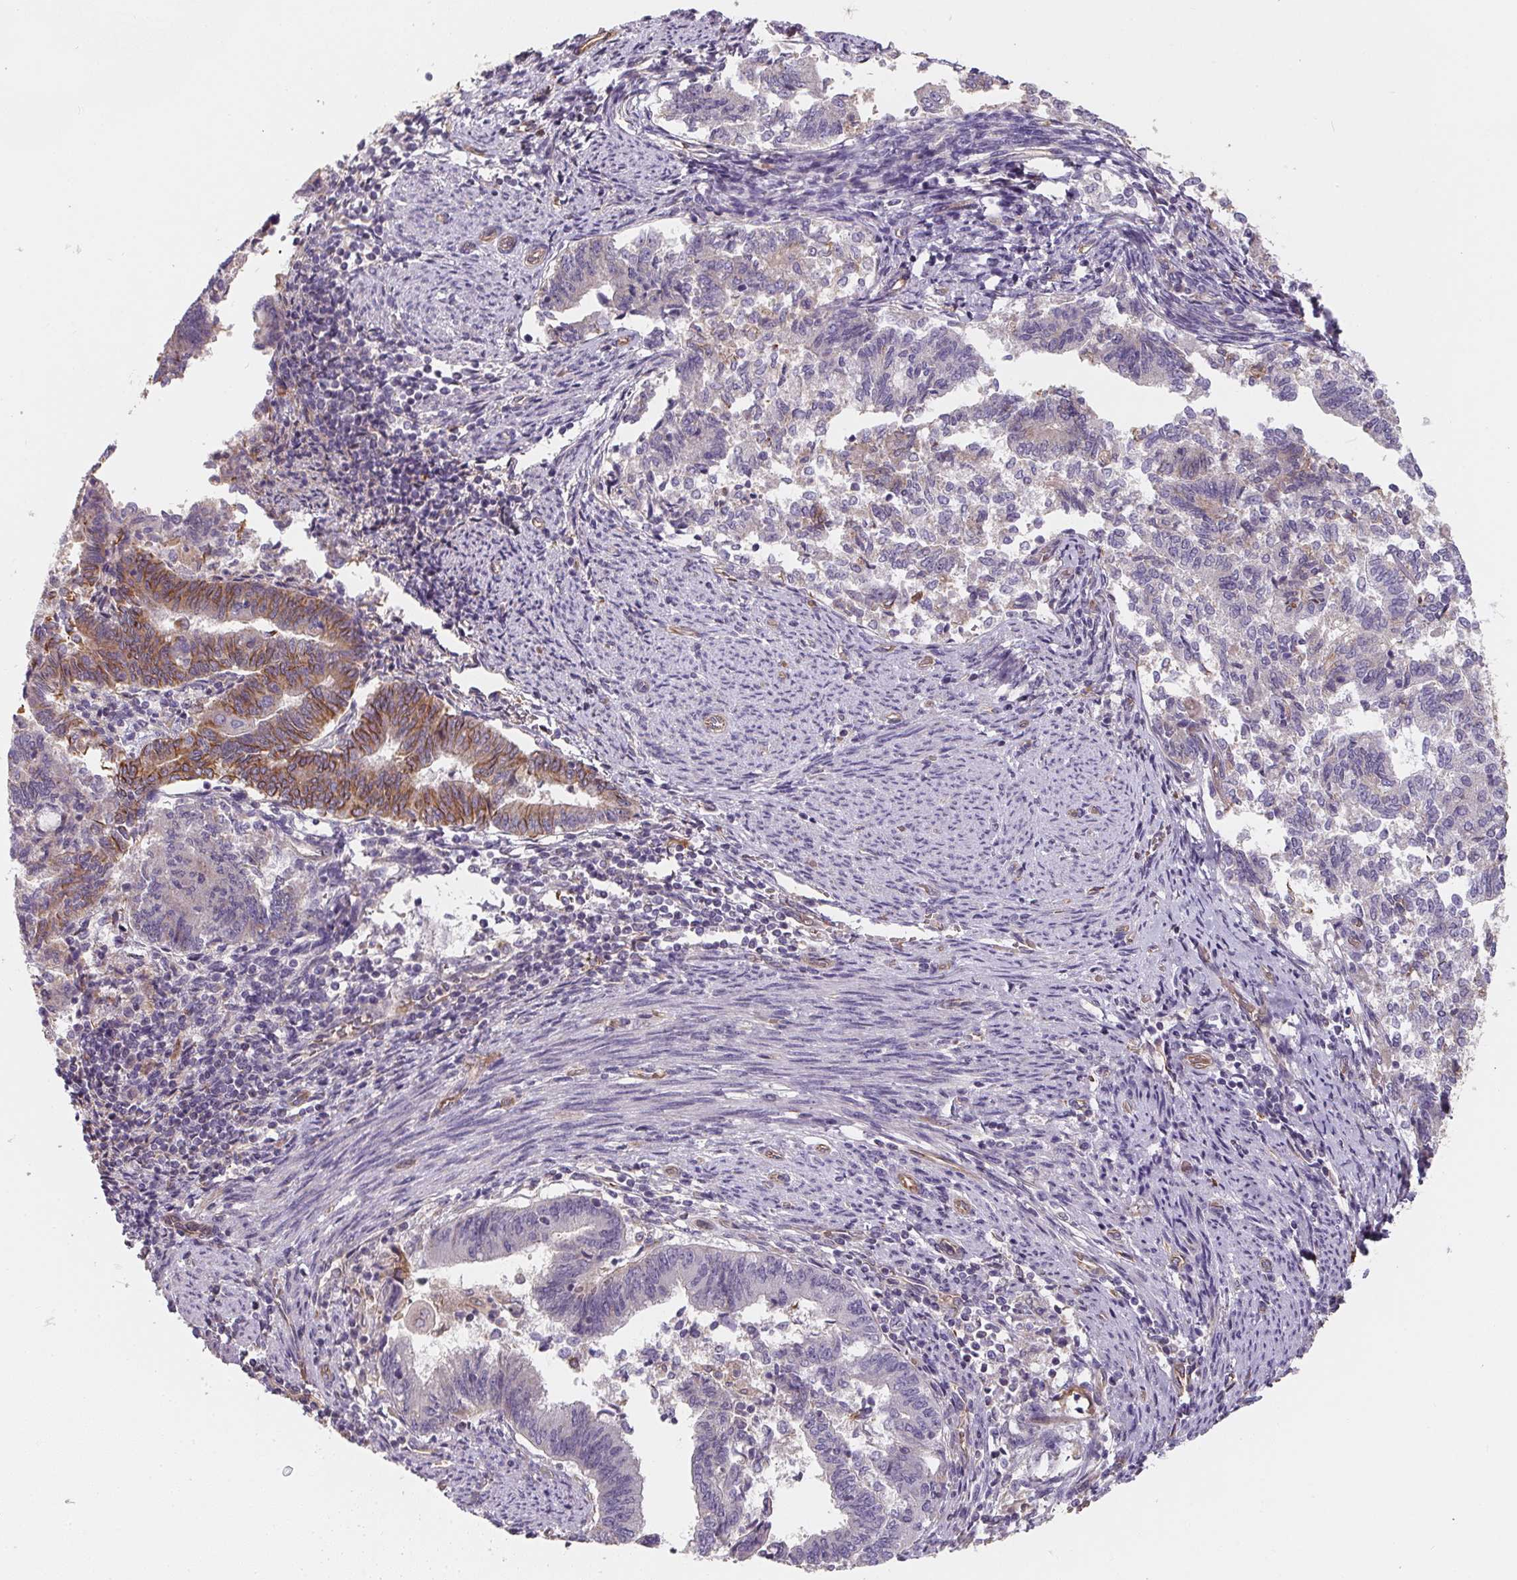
{"staining": {"intensity": "moderate", "quantity": "<25%", "location": "cytoplasmic/membranous"}, "tissue": "endometrial cancer", "cell_type": "Tumor cells", "image_type": "cancer", "snomed": [{"axis": "morphology", "description": "Adenocarcinoma, NOS"}, {"axis": "topography", "description": "Endometrium"}], "caption": "Protein staining demonstrates moderate cytoplasmic/membranous expression in about <25% of tumor cells in endometrial adenocarcinoma.", "gene": "TBKBP1", "patient": {"sex": "female", "age": 65}}